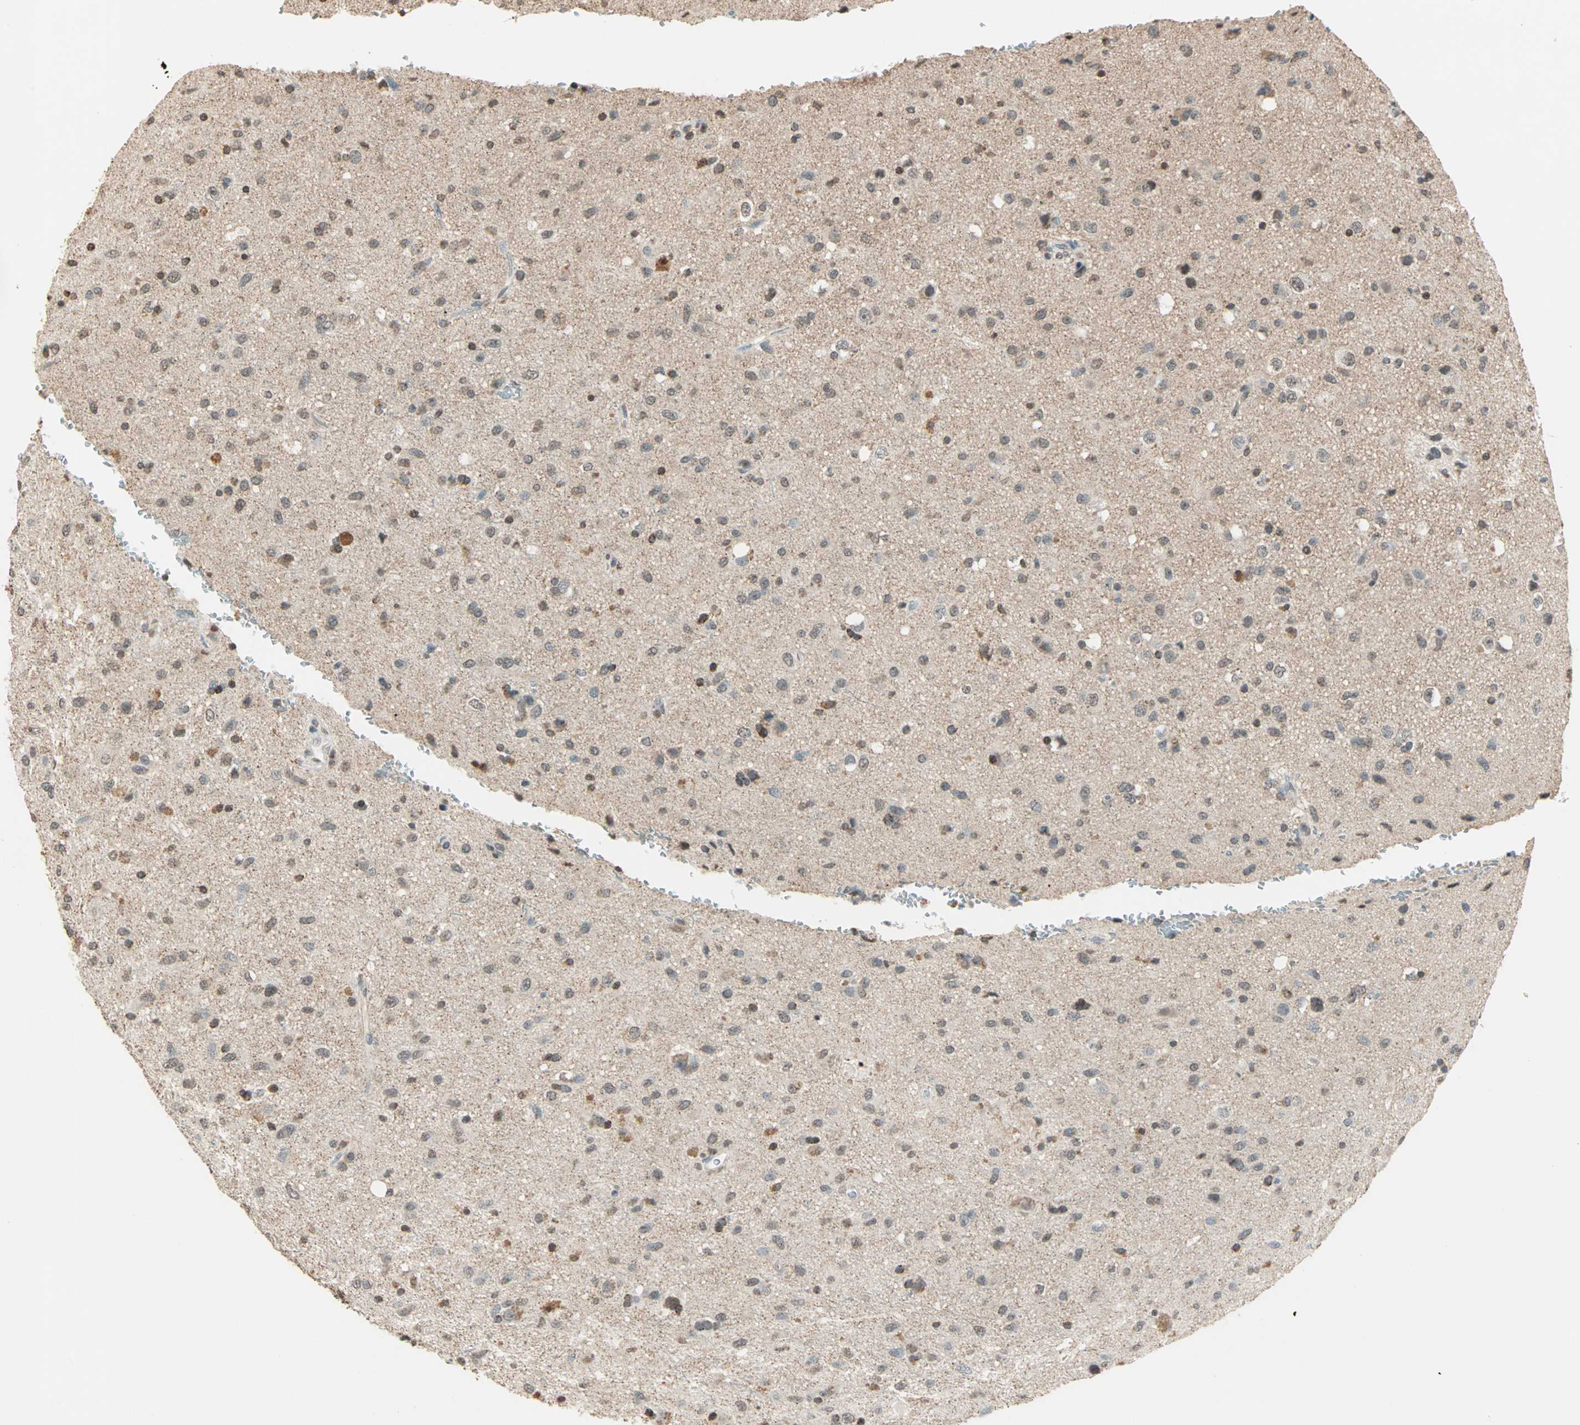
{"staining": {"intensity": "moderate", "quantity": "<25%", "location": "cytoplasmic/membranous,nuclear"}, "tissue": "glioma", "cell_type": "Tumor cells", "image_type": "cancer", "snomed": [{"axis": "morphology", "description": "Glioma, malignant, Low grade"}, {"axis": "topography", "description": "Brain"}], "caption": "Human glioma stained with a protein marker reveals moderate staining in tumor cells.", "gene": "PRELID1", "patient": {"sex": "male", "age": 77}}